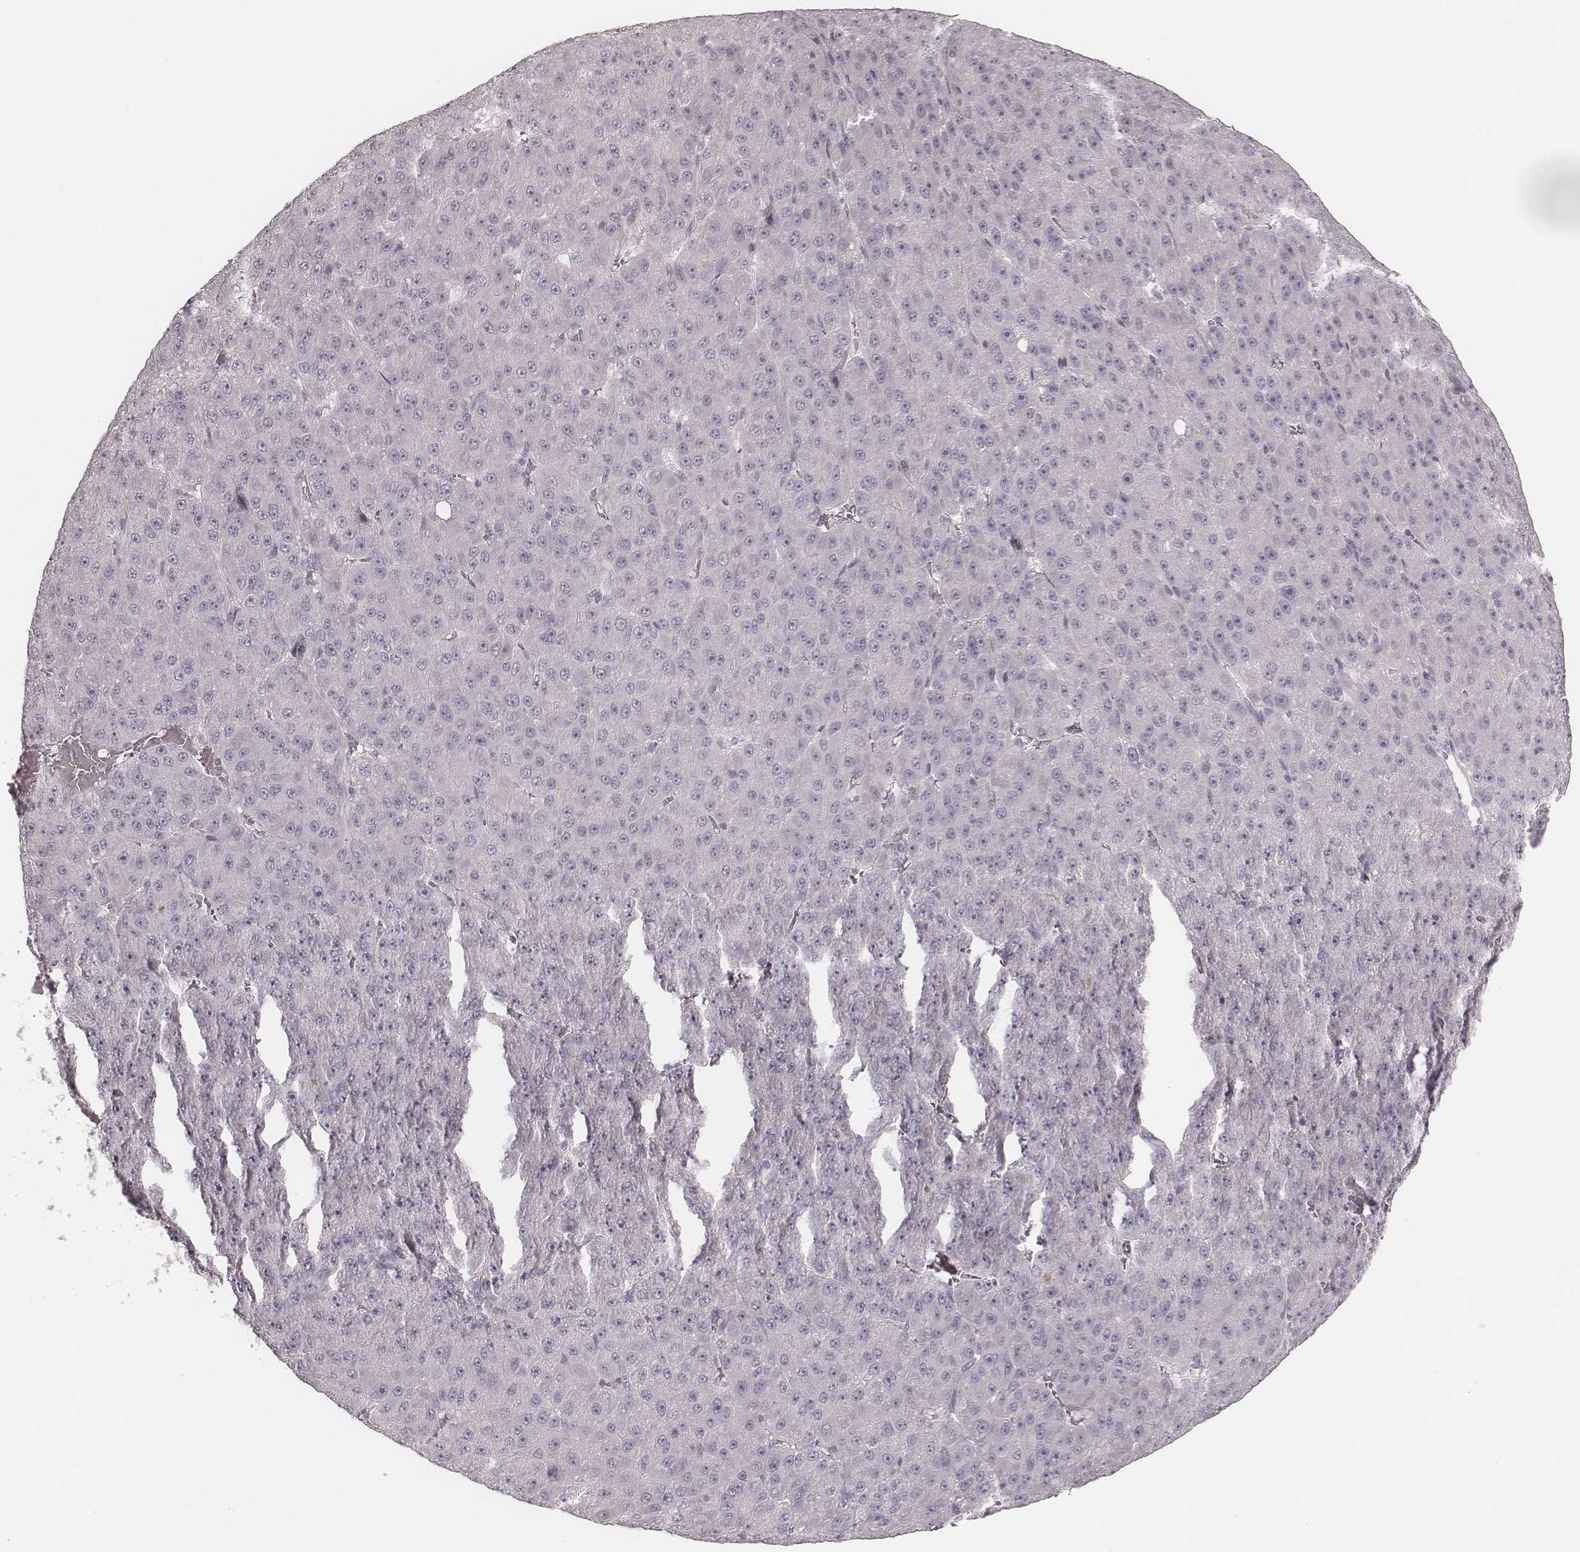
{"staining": {"intensity": "negative", "quantity": "none", "location": "none"}, "tissue": "liver cancer", "cell_type": "Tumor cells", "image_type": "cancer", "snomed": [{"axis": "morphology", "description": "Carcinoma, Hepatocellular, NOS"}, {"axis": "topography", "description": "Liver"}], "caption": "DAB immunohistochemical staining of liver hepatocellular carcinoma shows no significant staining in tumor cells.", "gene": "SPATA24", "patient": {"sex": "male", "age": 67}}